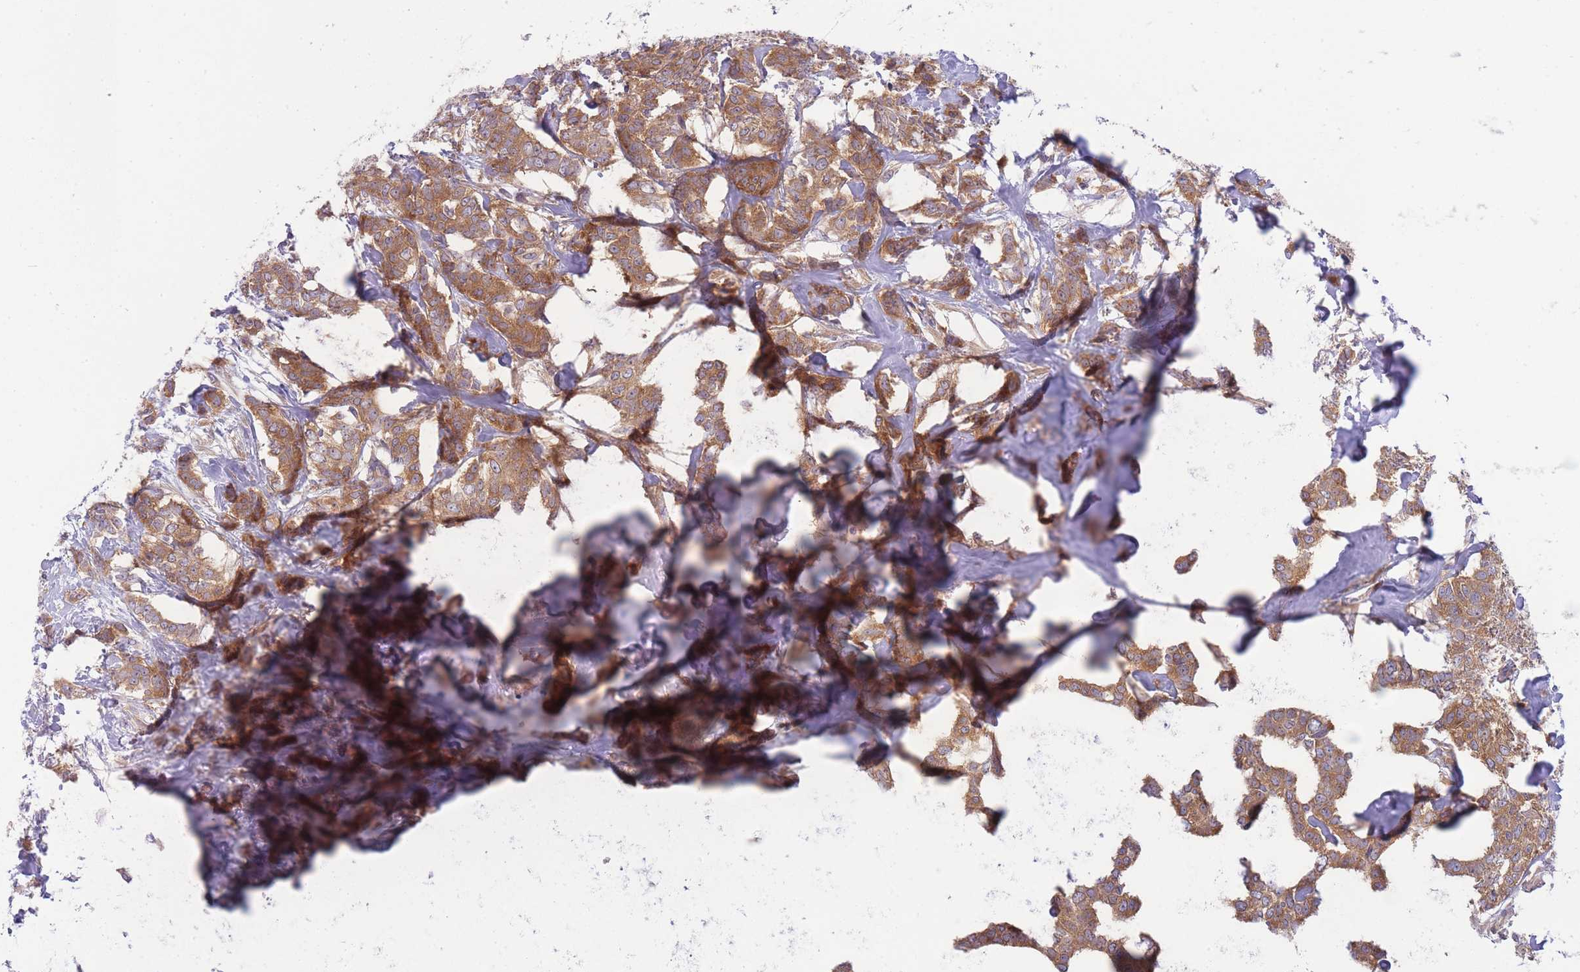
{"staining": {"intensity": "moderate", "quantity": ">75%", "location": "cytoplasmic/membranous"}, "tissue": "breast cancer", "cell_type": "Tumor cells", "image_type": "cancer", "snomed": [{"axis": "morphology", "description": "Duct carcinoma"}, {"axis": "topography", "description": "Breast"}], "caption": "The immunohistochemical stain labels moderate cytoplasmic/membranous expression in tumor cells of intraductal carcinoma (breast) tissue.", "gene": "PFDN6", "patient": {"sex": "female", "age": 72}}